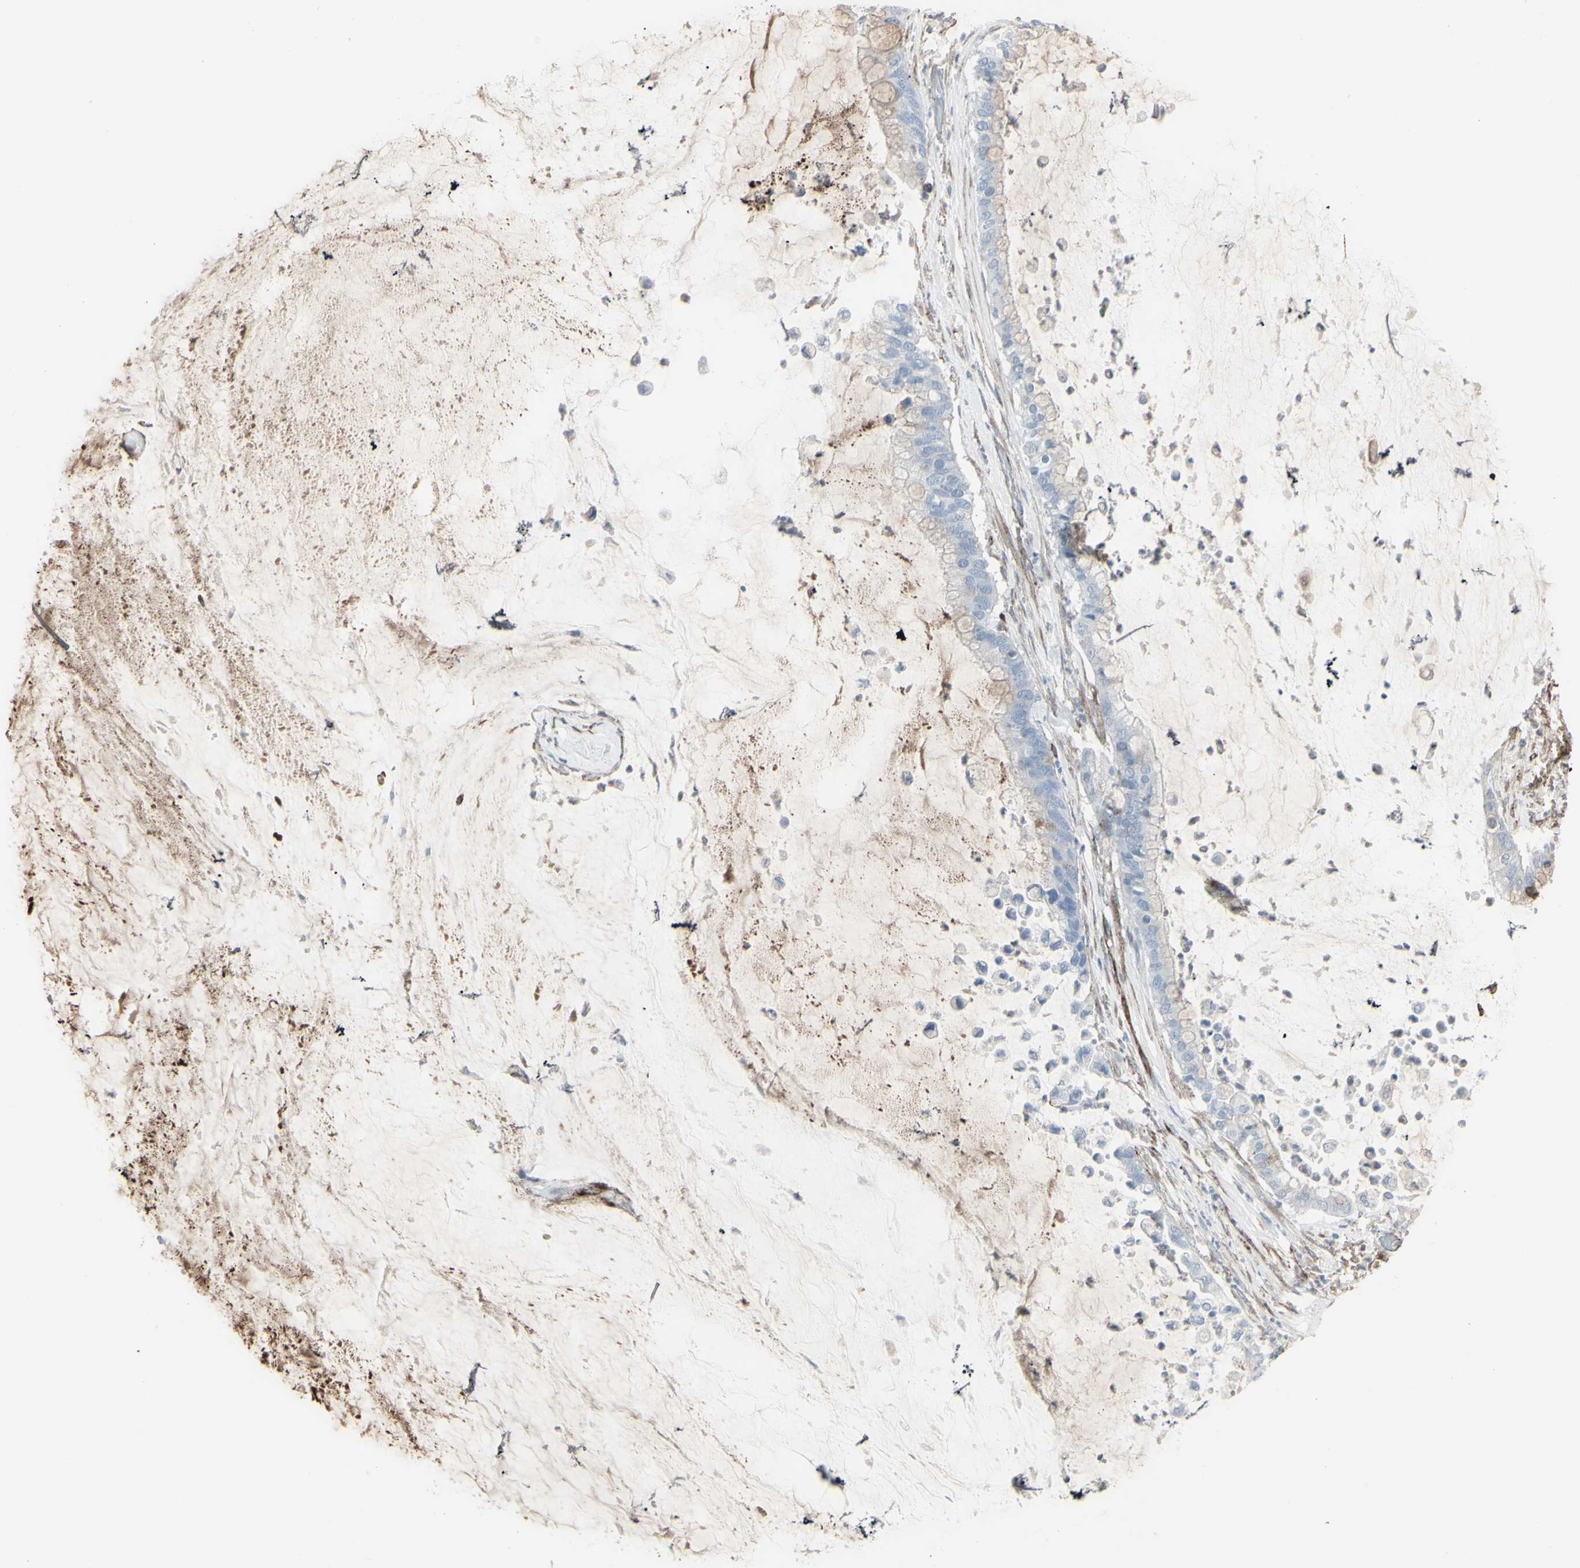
{"staining": {"intensity": "weak", "quantity": "<25%", "location": "cytoplasmic/membranous"}, "tissue": "pancreatic cancer", "cell_type": "Tumor cells", "image_type": "cancer", "snomed": [{"axis": "morphology", "description": "Adenocarcinoma, NOS"}, {"axis": "topography", "description": "Pancreas"}], "caption": "High magnification brightfield microscopy of pancreatic adenocarcinoma stained with DAB (3,3'-diaminobenzidine) (brown) and counterstained with hematoxylin (blue): tumor cells show no significant expression.", "gene": "GJA1", "patient": {"sex": "male", "age": 41}}